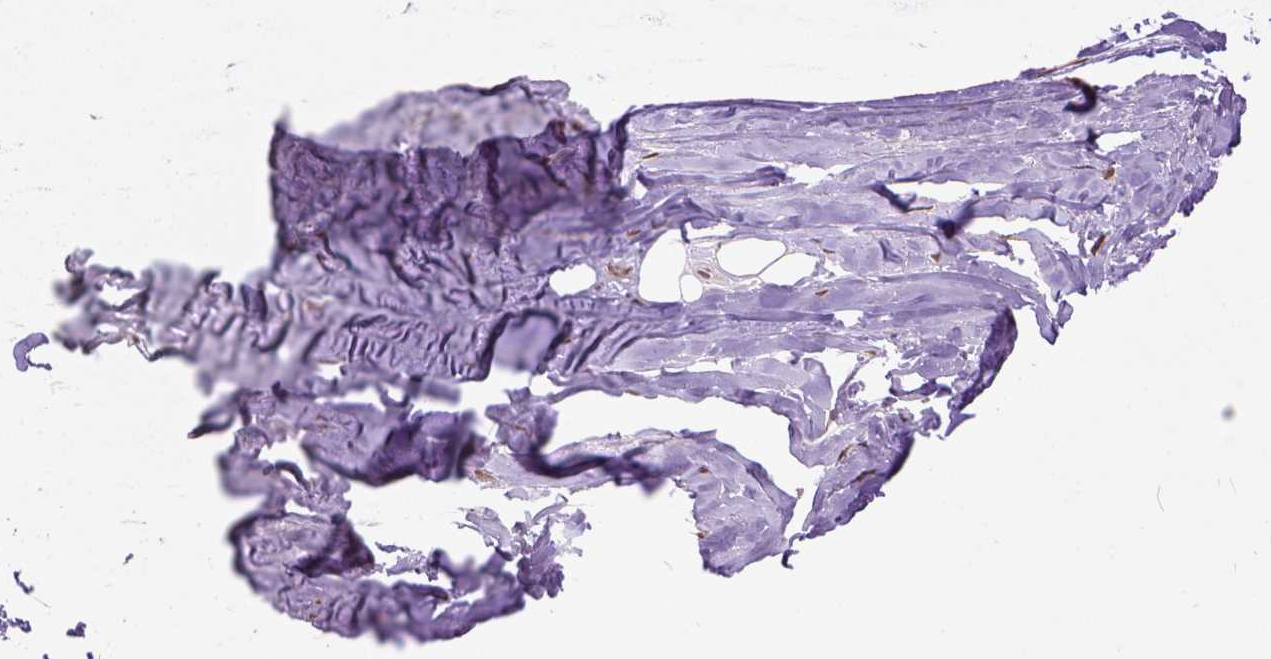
{"staining": {"intensity": "moderate", "quantity": ">75%", "location": "nuclear"}, "tissue": "soft tissue", "cell_type": "Fibroblasts", "image_type": "normal", "snomed": [{"axis": "morphology", "description": "Normal tissue, NOS"}, {"axis": "topography", "description": "Cartilage tissue"}], "caption": "Protein analysis of normal soft tissue shows moderate nuclear positivity in about >75% of fibroblasts. The protein is shown in brown color, while the nuclei are stained blue.", "gene": "ERCC1", "patient": {"sex": "male", "age": 57}}